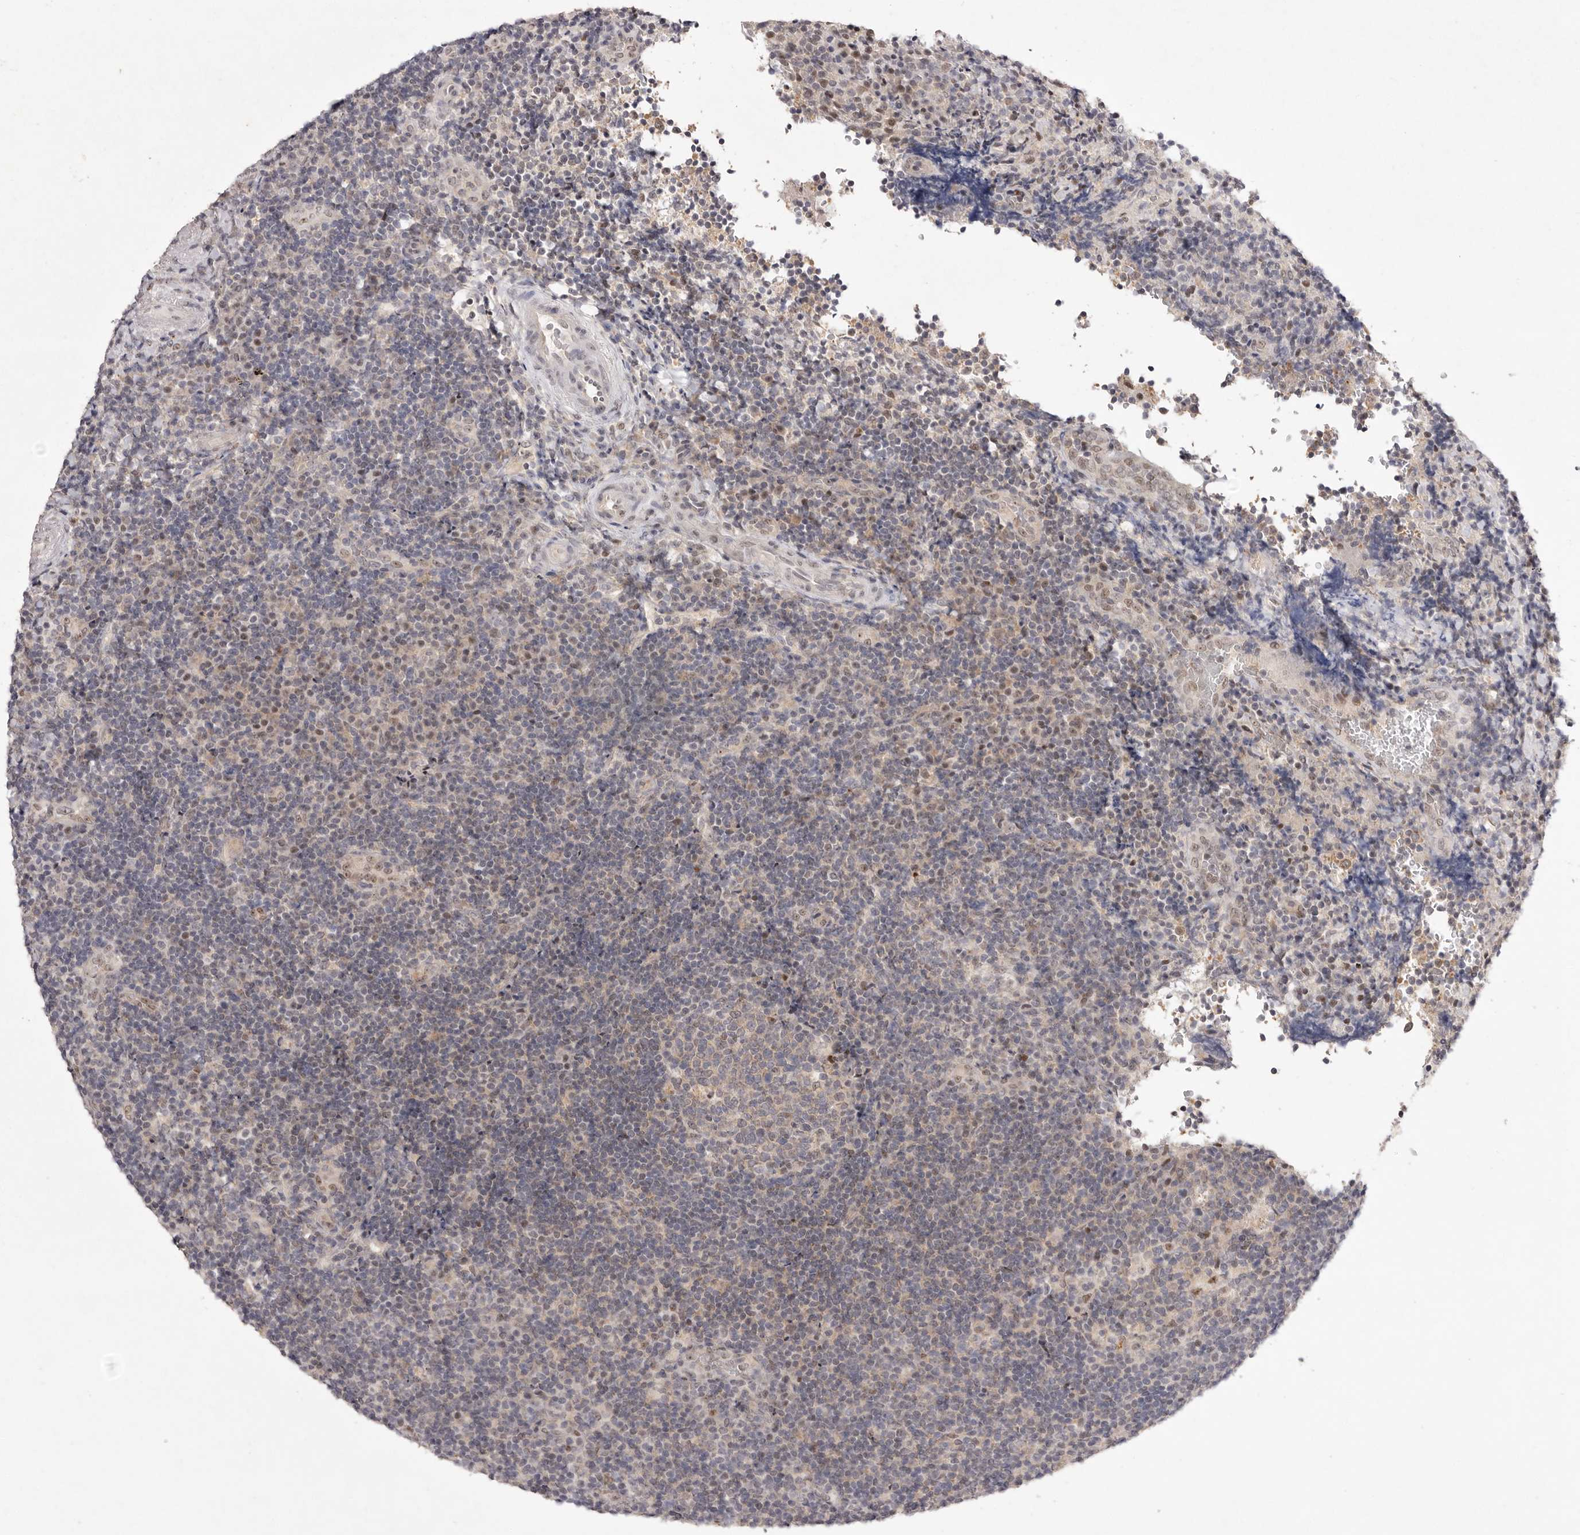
{"staining": {"intensity": "weak", "quantity": "<25%", "location": "cytoplasmic/membranous"}, "tissue": "lymphoma", "cell_type": "Tumor cells", "image_type": "cancer", "snomed": [{"axis": "morphology", "description": "Malignant lymphoma, non-Hodgkin's type, High grade"}, {"axis": "topography", "description": "Tonsil"}], "caption": "High power microscopy photomicrograph of an immunohistochemistry (IHC) micrograph of lymphoma, revealing no significant expression in tumor cells.", "gene": "TADA1", "patient": {"sex": "female", "age": 36}}